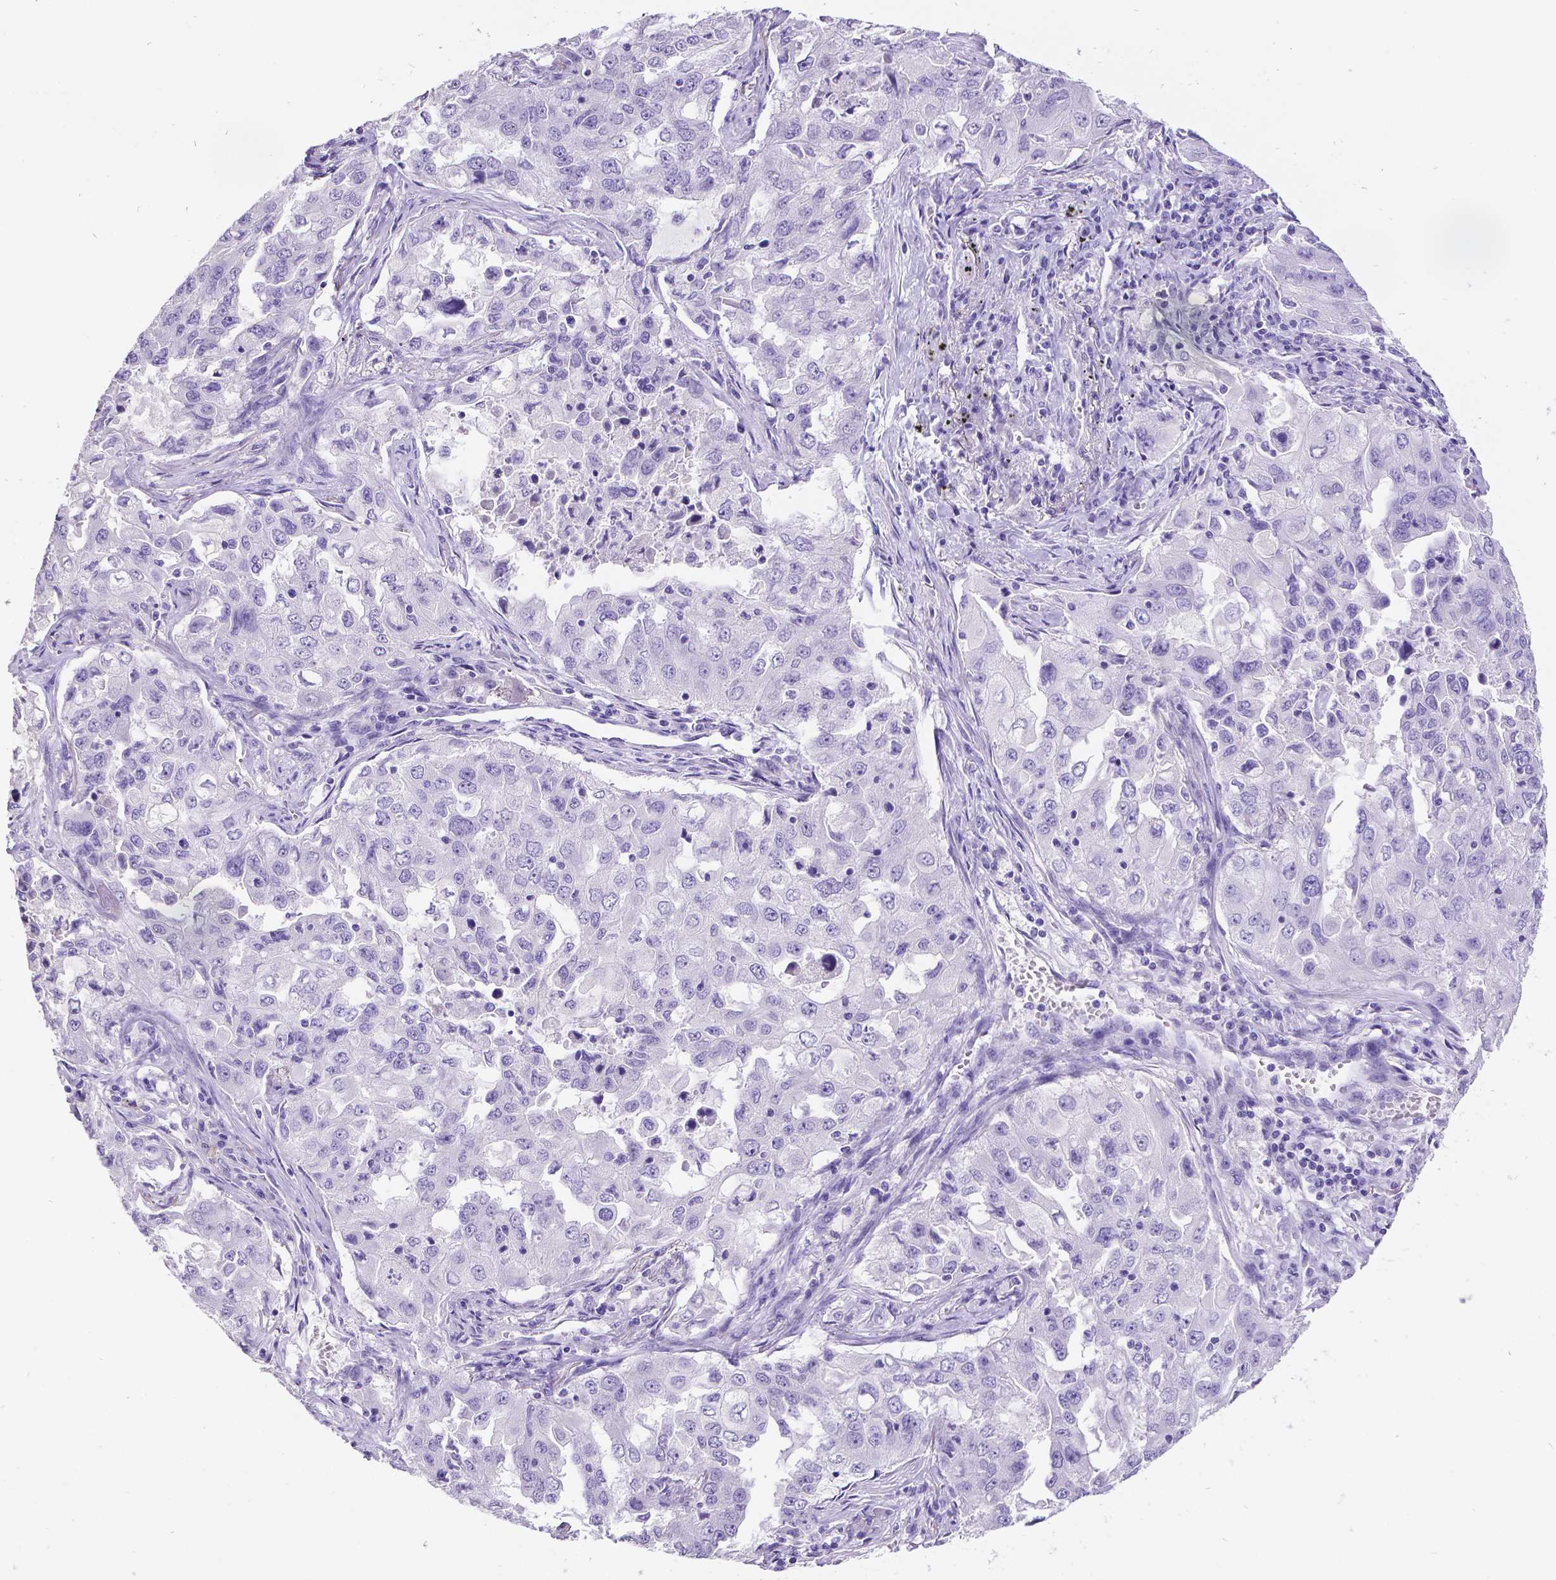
{"staining": {"intensity": "negative", "quantity": "none", "location": "none"}, "tissue": "lung cancer", "cell_type": "Tumor cells", "image_type": "cancer", "snomed": [{"axis": "morphology", "description": "Adenocarcinoma, NOS"}, {"axis": "topography", "description": "Lung"}], "caption": "This is an immunohistochemistry histopathology image of human lung adenocarcinoma. There is no expression in tumor cells.", "gene": "SATB2", "patient": {"sex": "female", "age": 61}}